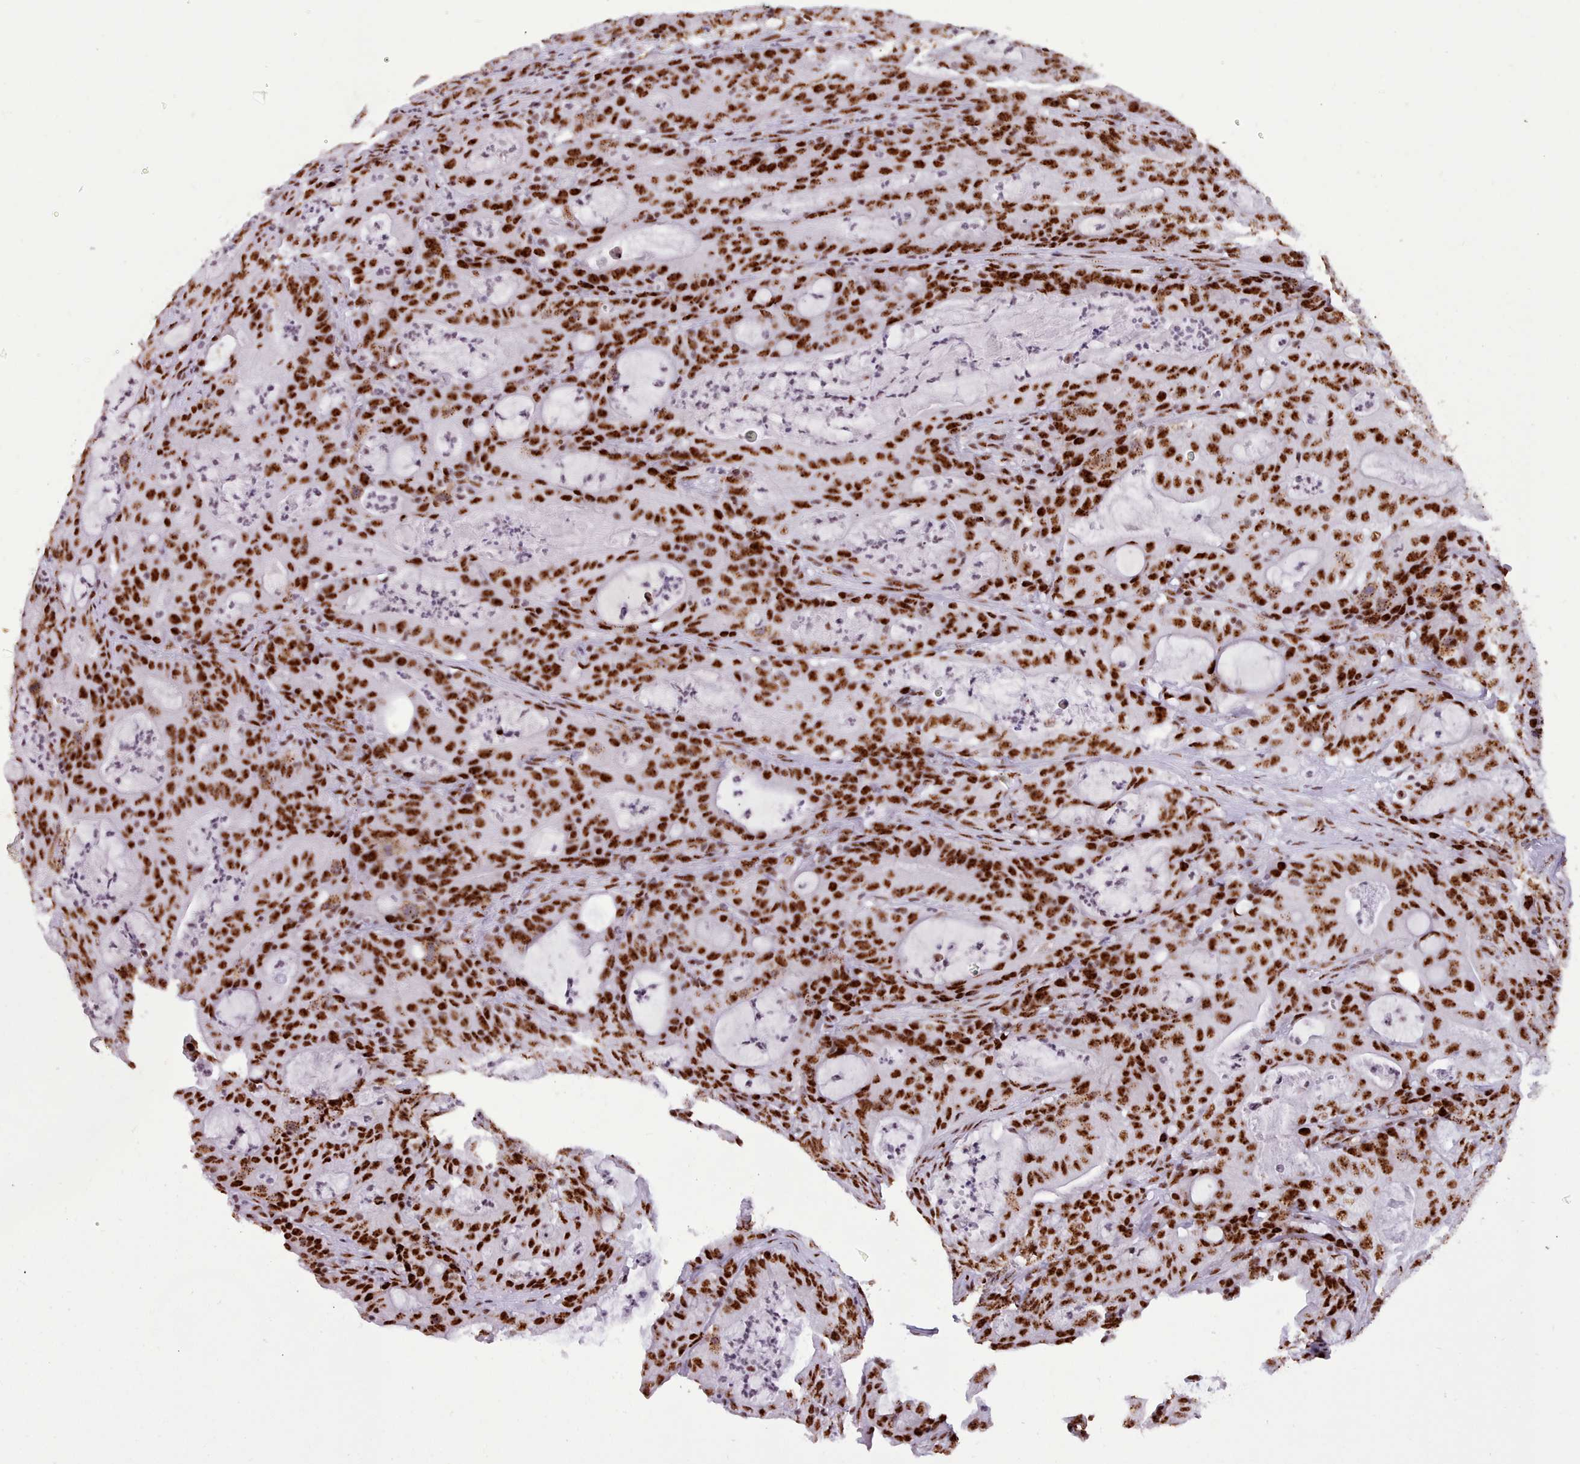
{"staining": {"intensity": "strong", "quantity": ">75%", "location": "nuclear"}, "tissue": "colorectal cancer", "cell_type": "Tumor cells", "image_type": "cancer", "snomed": [{"axis": "morphology", "description": "Adenocarcinoma, NOS"}, {"axis": "topography", "description": "Colon"}], "caption": "Tumor cells display strong nuclear expression in about >75% of cells in adenocarcinoma (colorectal).", "gene": "TMEM35B", "patient": {"sex": "male", "age": 83}}